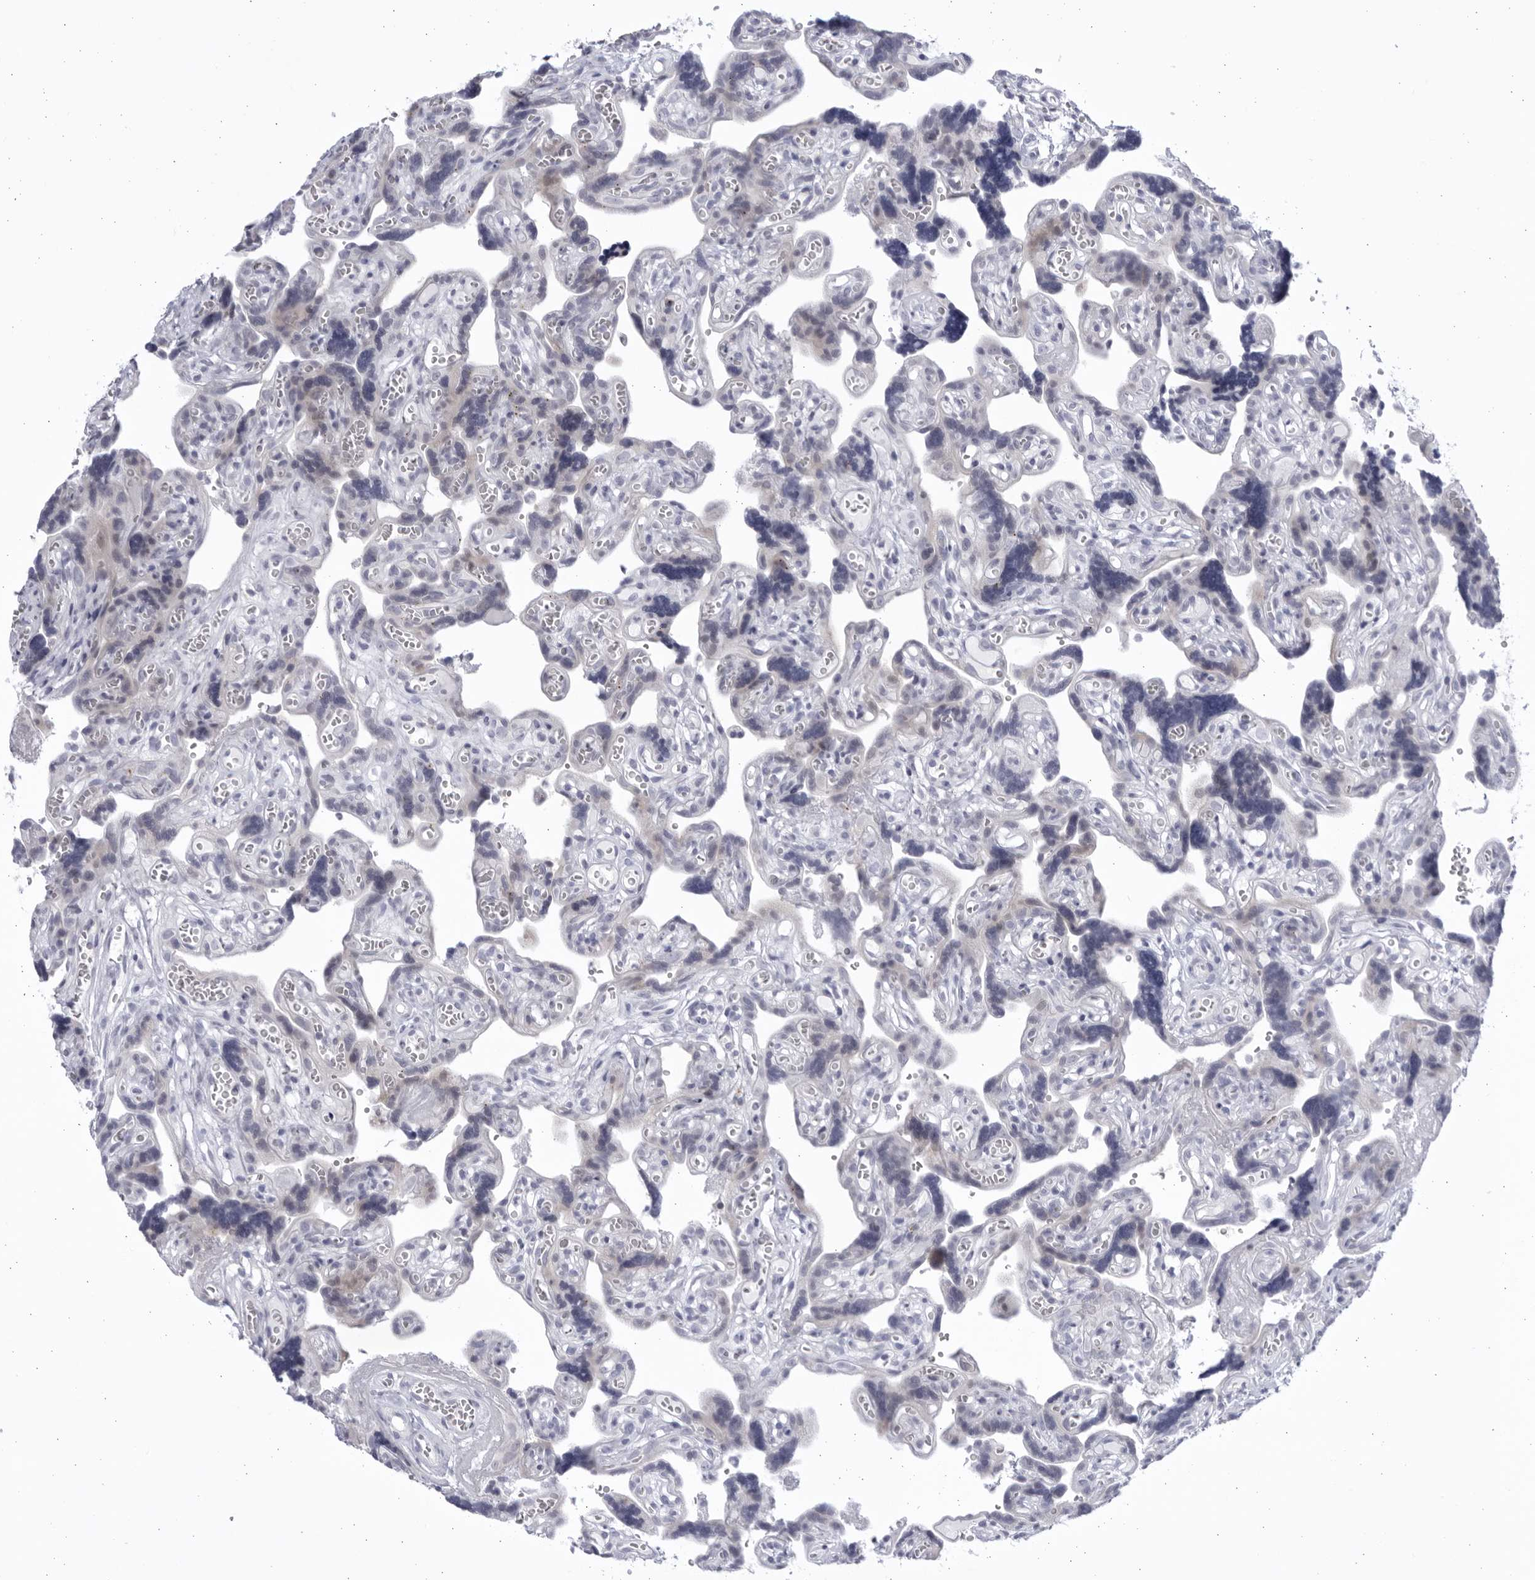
{"staining": {"intensity": "weak", "quantity": "<25%", "location": "cytoplasmic/membranous"}, "tissue": "placenta", "cell_type": "Decidual cells", "image_type": "normal", "snomed": [{"axis": "morphology", "description": "Normal tissue, NOS"}, {"axis": "topography", "description": "Placenta"}], "caption": "Immunohistochemistry image of unremarkable placenta: placenta stained with DAB displays no significant protein expression in decidual cells.", "gene": "CCDC181", "patient": {"sex": "female", "age": 30}}